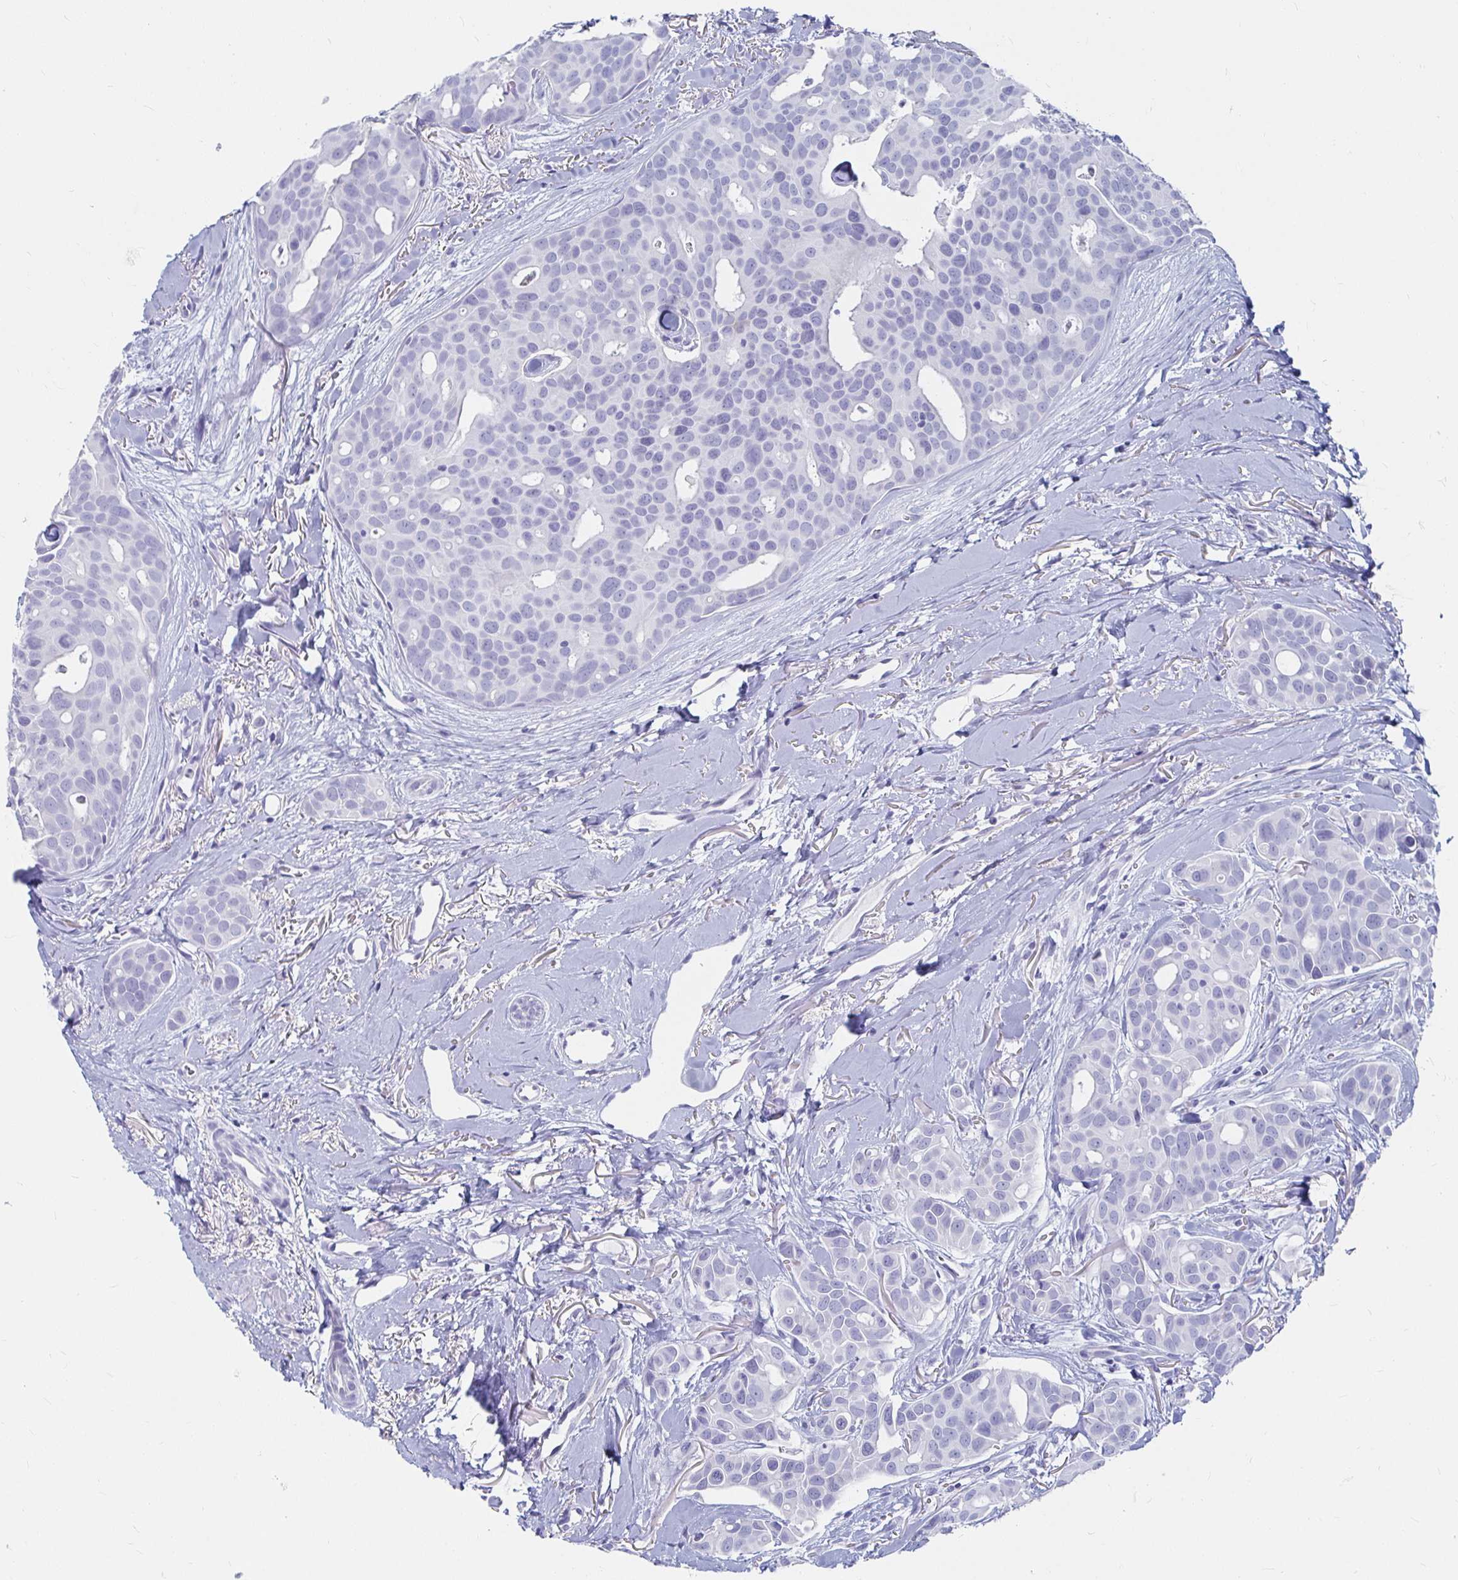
{"staining": {"intensity": "negative", "quantity": "none", "location": "none"}, "tissue": "breast cancer", "cell_type": "Tumor cells", "image_type": "cancer", "snomed": [{"axis": "morphology", "description": "Duct carcinoma"}, {"axis": "topography", "description": "Breast"}], "caption": "Immunohistochemistry (IHC) of human breast cancer (infiltrating ductal carcinoma) displays no positivity in tumor cells. (DAB immunohistochemistry (IHC) with hematoxylin counter stain).", "gene": "CA9", "patient": {"sex": "female", "age": 54}}